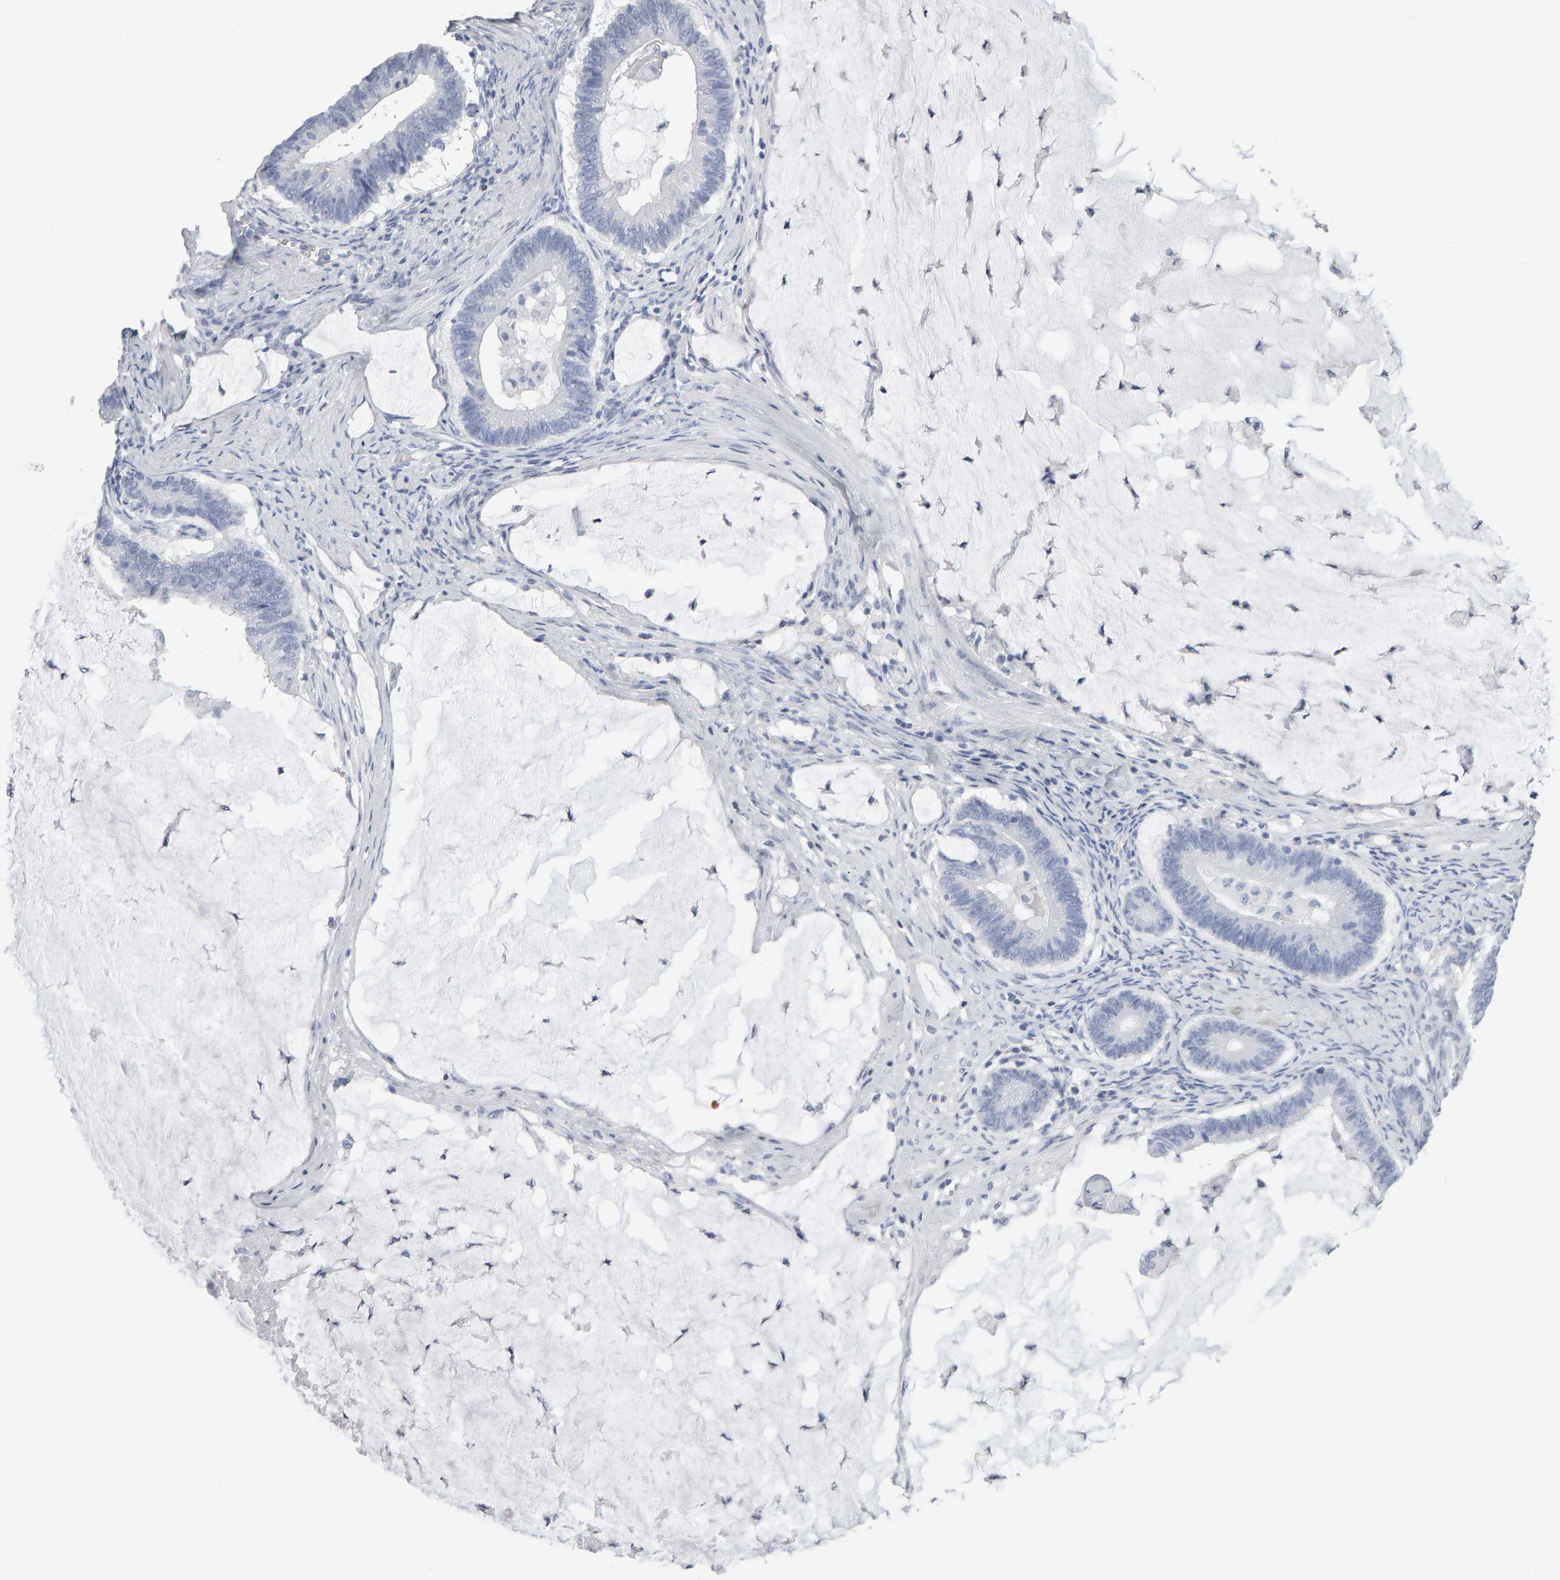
{"staining": {"intensity": "negative", "quantity": "none", "location": "none"}, "tissue": "ovarian cancer", "cell_type": "Tumor cells", "image_type": "cancer", "snomed": [{"axis": "morphology", "description": "Cystadenocarcinoma, mucinous, NOS"}, {"axis": "topography", "description": "Ovary"}], "caption": "There is no significant staining in tumor cells of ovarian cancer (mucinous cystadenocarcinoma).", "gene": "NCDN", "patient": {"sex": "female", "age": 61}}